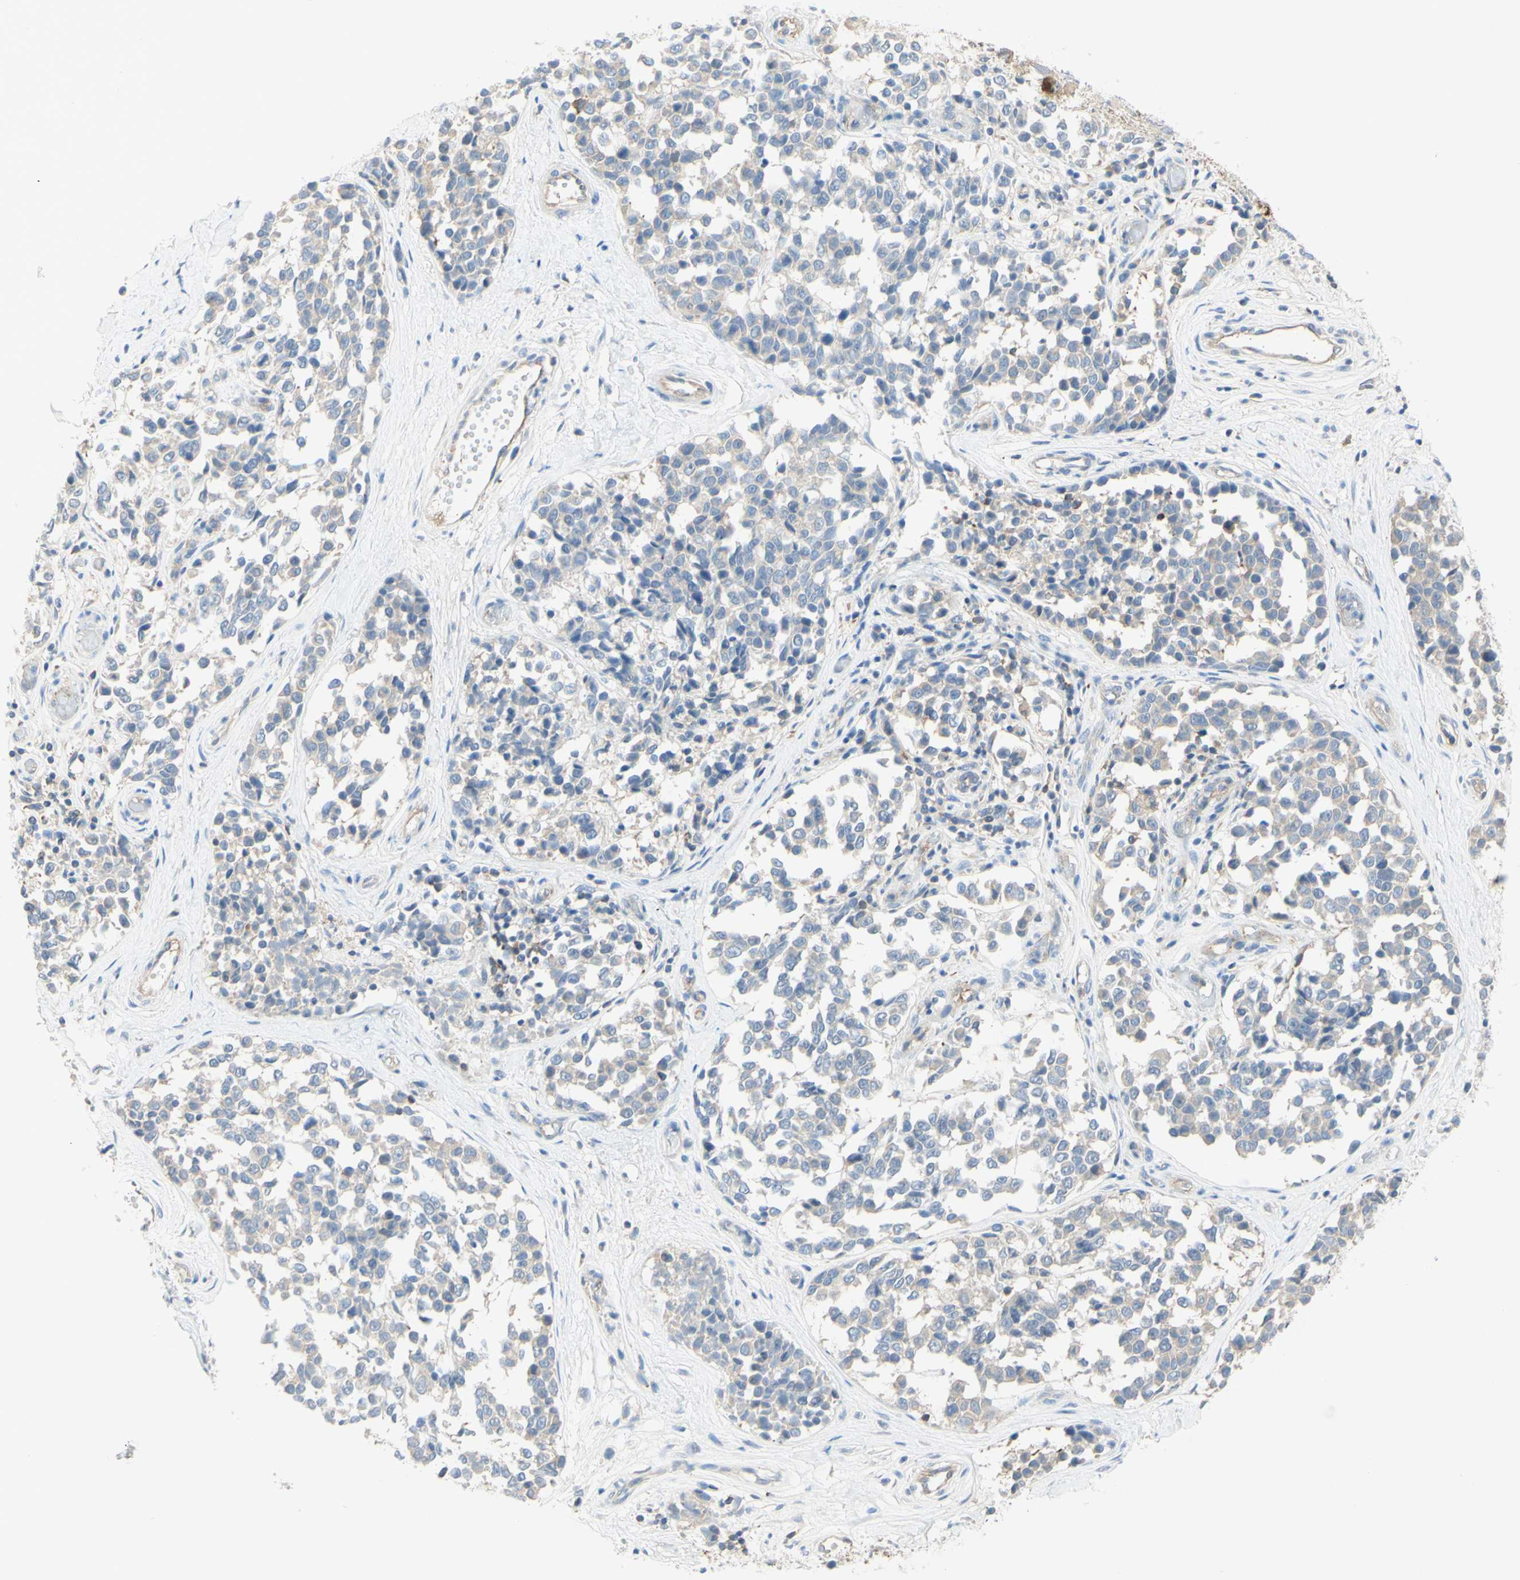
{"staining": {"intensity": "negative", "quantity": "none", "location": "none"}, "tissue": "melanoma", "cell_type": "Tumor cells", "image_type": "cancer", "snomed": [{"axis": "morphology", "description": "Malignant melanoma, NOS"}, {"axis": "topography", "description": "Skin"}], "caption": "The histopathology image shows no staining of tumor cells in malignant melanoma.", "gene": "MTM1", "patient": {"sex": "female", "age": 64}}